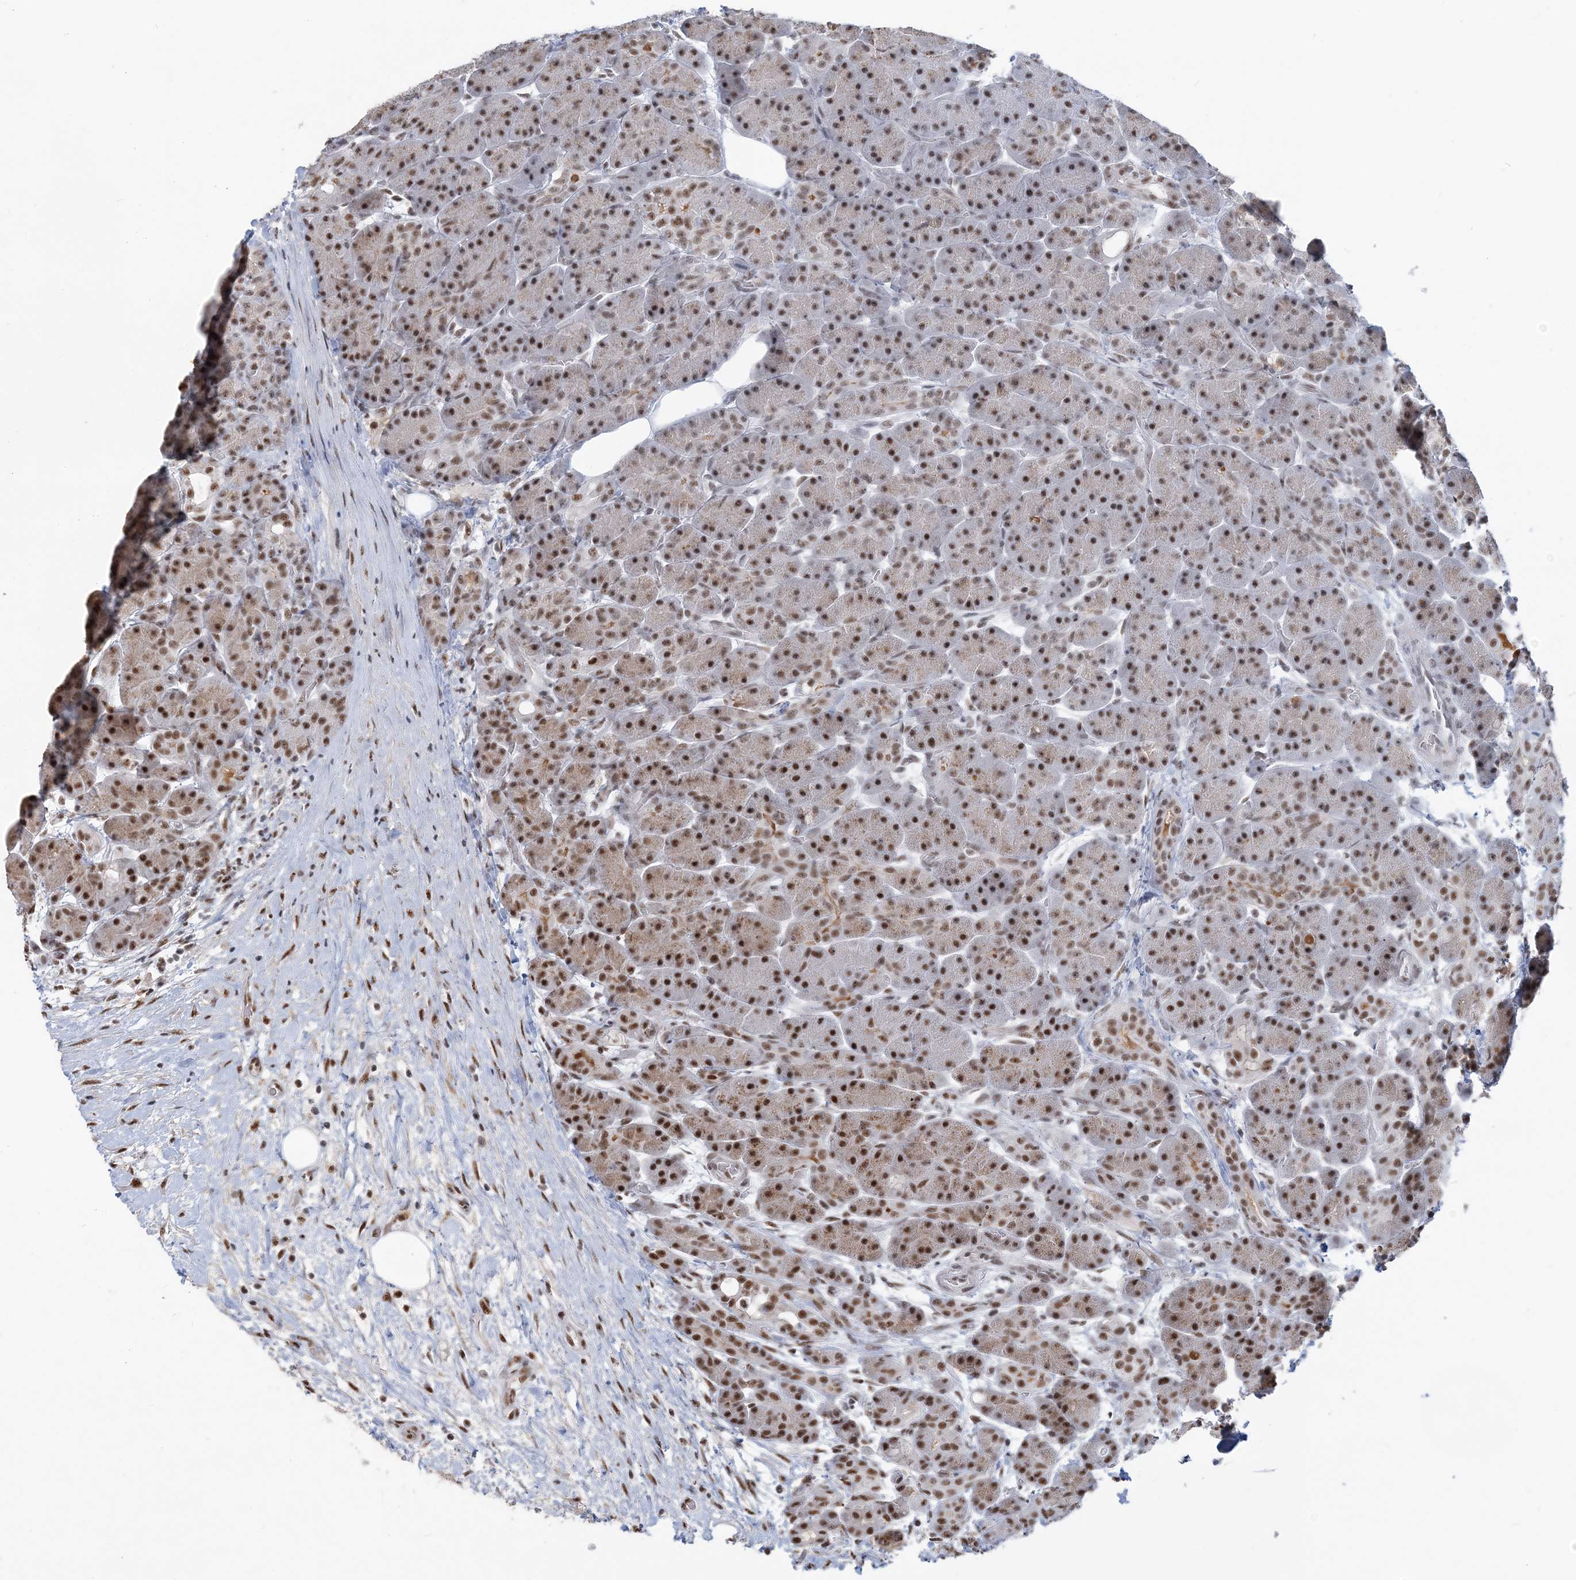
{"staining": {"intensity": "strong", "quantity": ">75%", "location": "cytoplasmic/membranous,nuclear"}, "tissue": "pancreas", "cell_type": "Exocrine glandular cells", "image_type": "normal", "snomed": [{"axis": "morphology", "description": "Normal tissue, NOS"}, {"axis": "topography", "description": "Pancreas"}], "caption": "A brown stain labels strong cytoplasmic/membranous,nuclear positivity of a protein in exocrine glandular cells of normal pancreas.", "gene": "PLRG1", "patient": {"sex": "male", "age": 63}}